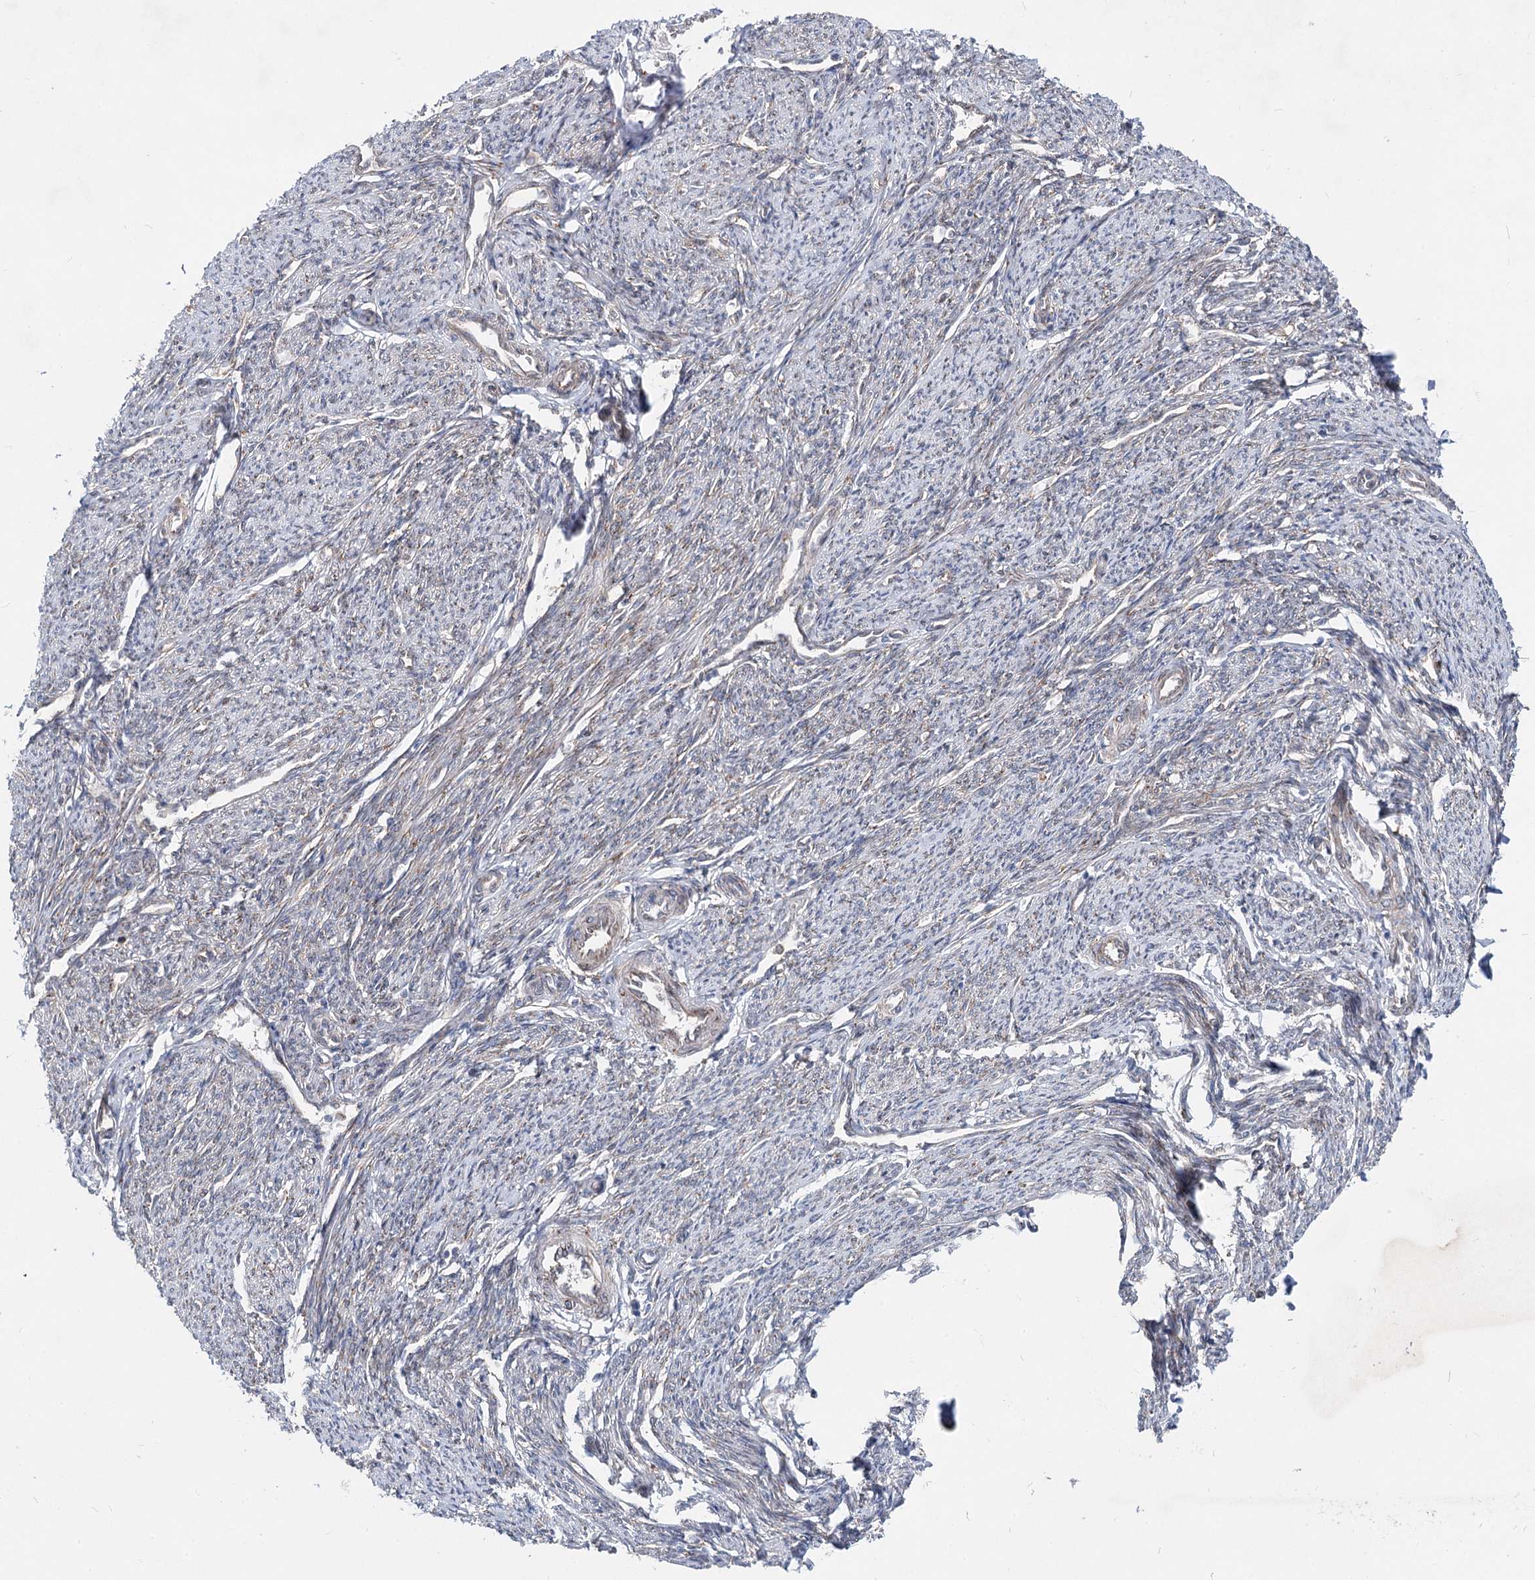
{"staining": {"intensity": "moderate", "quantity": "25%-75%", "location": "cytoplasmic/membranous"}, "tissue": "smooth muscle", "cell_type": "Smooth muscle cells", "image_type": "normal", "snomed": [{"axis": "morphology", "description": "Normal tissue, NOS"}, {"axis": "topography", "description": "Smooth muscle"}, {"axis": "topography", "description": "Uterus"}], "caption": "Benign smooth muscle shows moderate cytoplasmic/membranous staining in about 25%-75% of smooth muscle cells.", "gene": "SPART", "patient": {"sex": "female", "age": 59}}